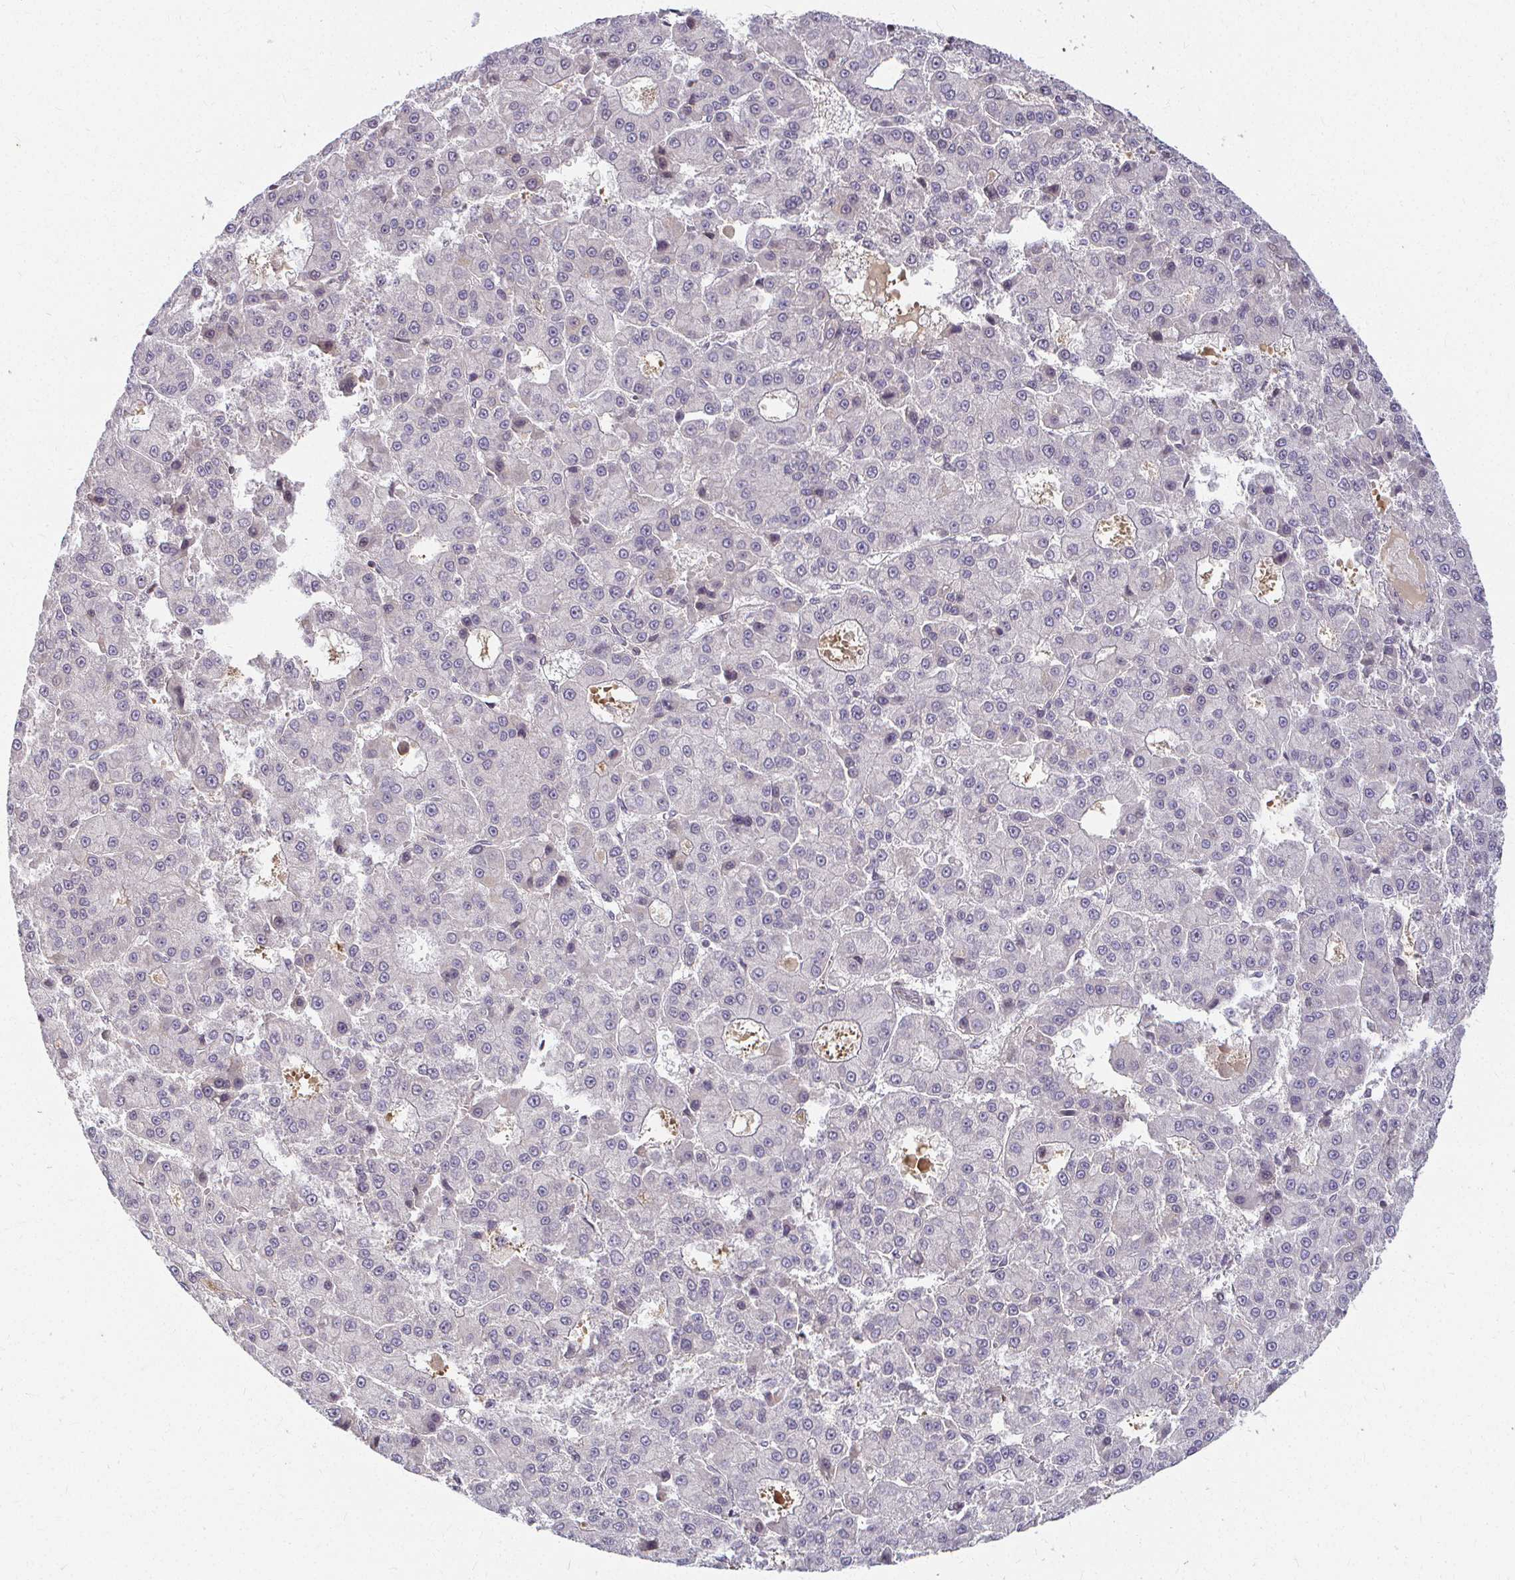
{"staining": {"intensity": "negative", "quantity": "none", "location": "none"}, "tissue": "liver cancer", "cell_type": "Tumor cells", "image_type": "cancer", "snomed": [{"axis": "morphology", "description": "Carcinoma, Hepatocellular, NOS"}, {"axis": "topography", "description": "Liver"}], "caption": "Liver cancer stained for a protein using IHC reveals no expression tumor cells.", "gene": "ANK3", "patient": {"sex": "male", "age": 70}}